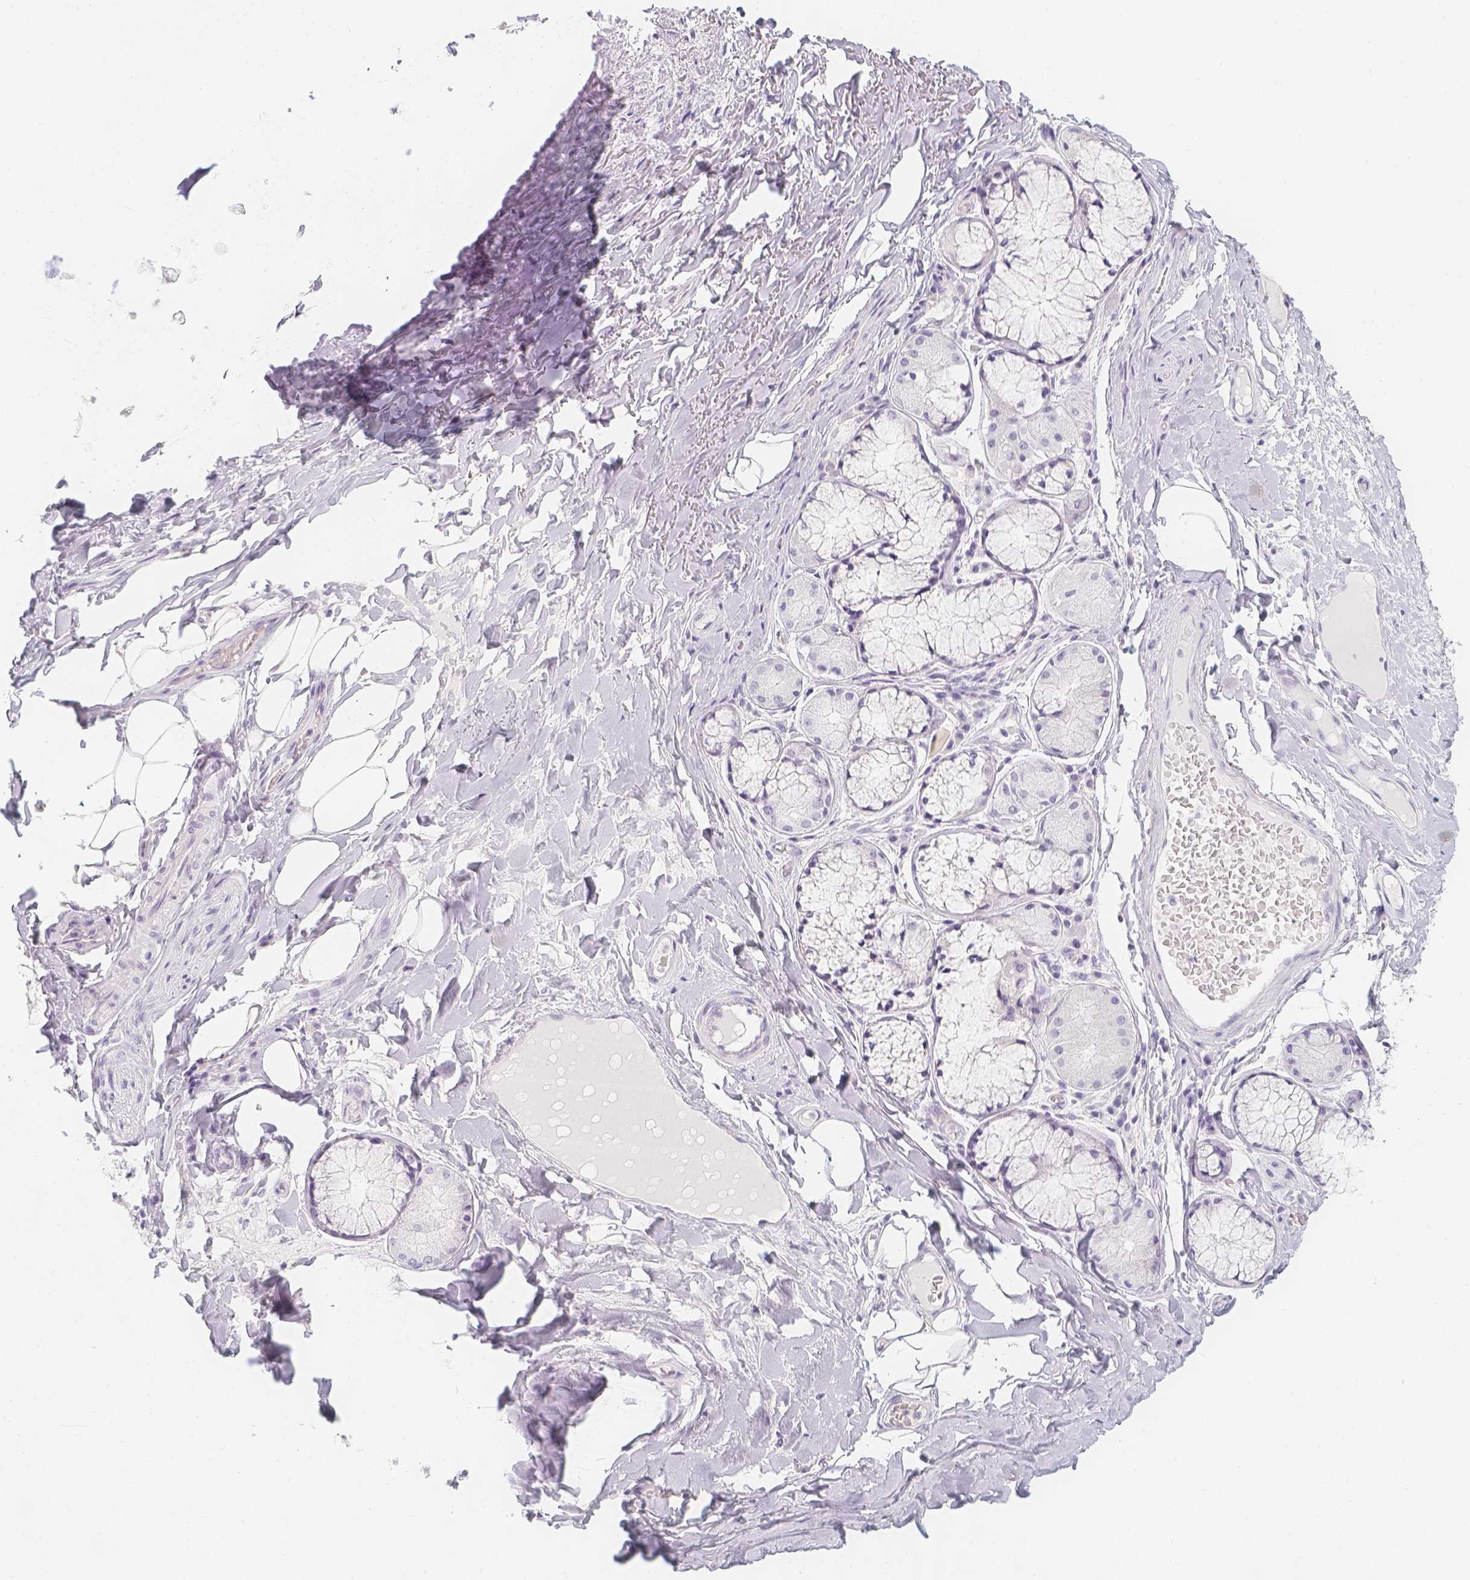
{"staining": {"intensity": "negative", "quantity": "none", "location": "none"}, "tissue": "adipose tissue", "cell_type": "Adipocytes", "image_type": "normal", "snomed": [{"axis": "morphology", "description": "Normal tissue, NOS"}, {"axis": "topography", "description": "Cartilage tissue"}, {"axis": "topography", "description": "Bronchus"}], "caption": "A histopathology image of adipose tissue stained for a protein reveals no brown staining in adipocytes.", "gene": "SLC18A1", "patient": {"sex": "male", "age": 64}}